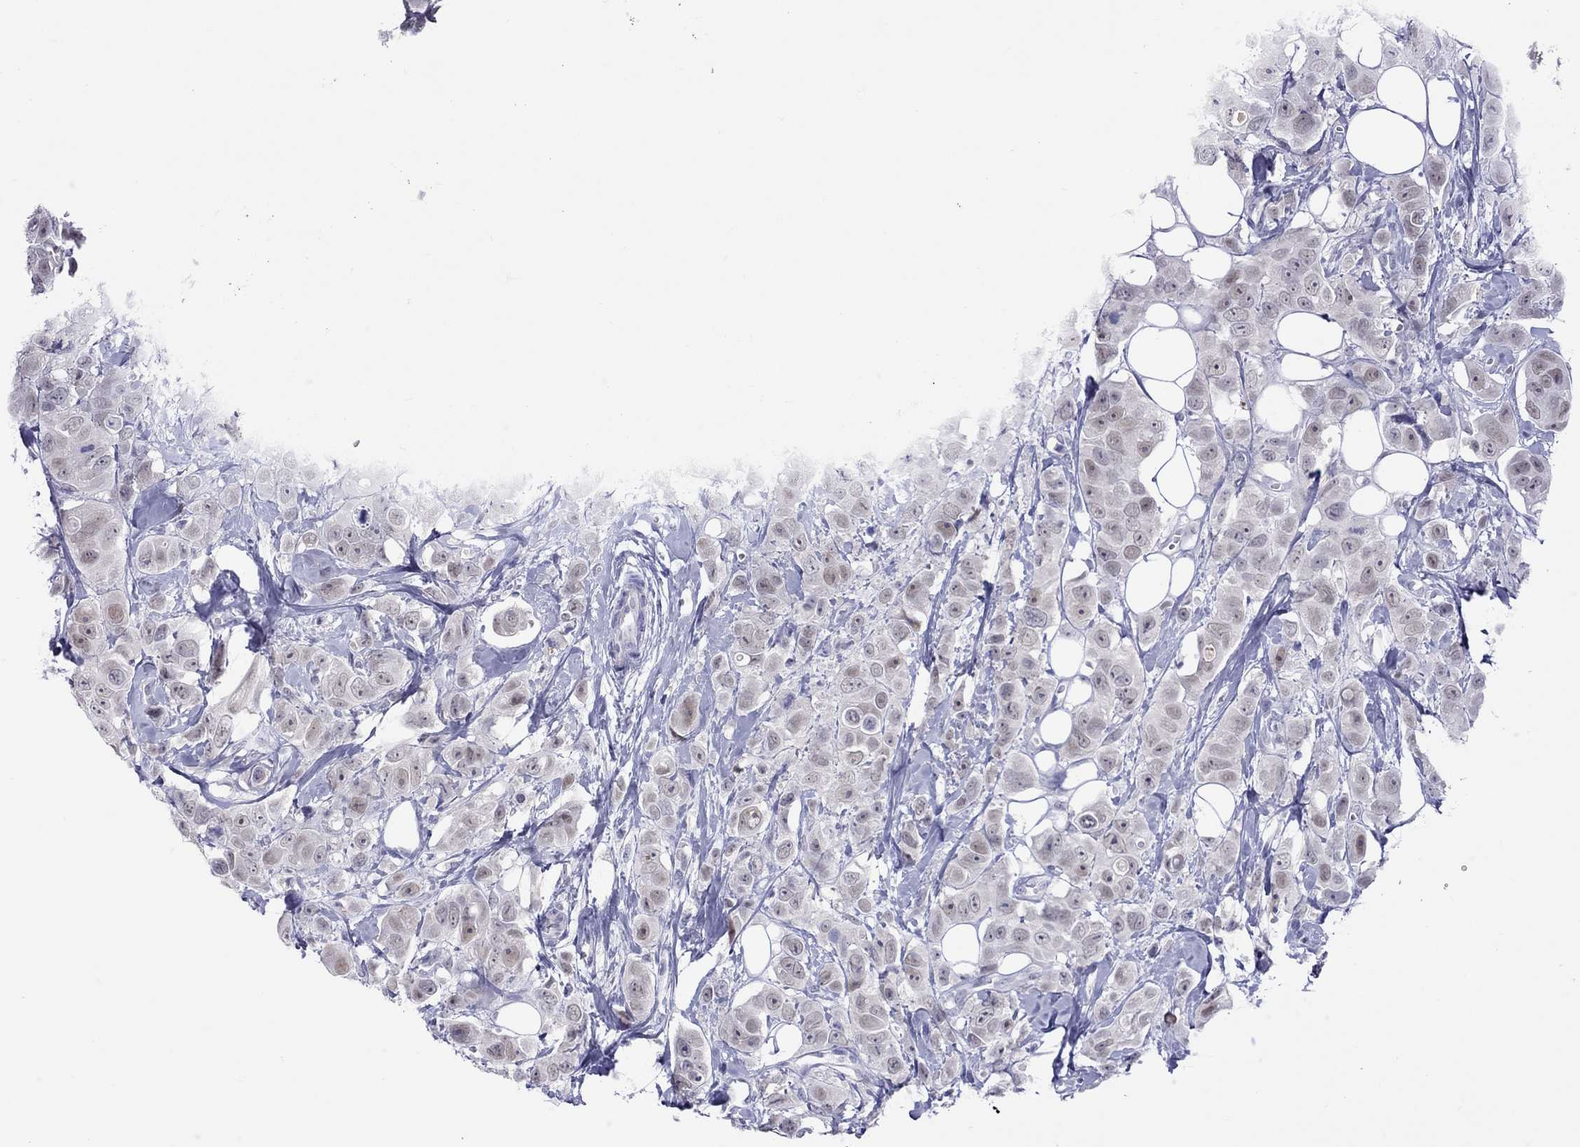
{"staining": {"intensity": "negative", "quantity": "none", "location": "none"}, "tissue": "breast cancer", "cell_type": "Tumor cells", "image_type": "cancer", "snomed": [{"axis": "morphology", "description": "Duct carcinoma"}, {"axis": "topography", "description": "Breast"}], "caption": "IHC micrograph of neoplastic tissue: human breast invasive ductal carcinoma stained with DAB shows no significant protein positivity in tumor cells. Brightfield microscopy of immunohistochemistry stained with DAB (brown) and hematoxylin (blue), captured at high magnification.", "gene": "CHRNB3", "patient": {"sex": "female", "age": 35}}